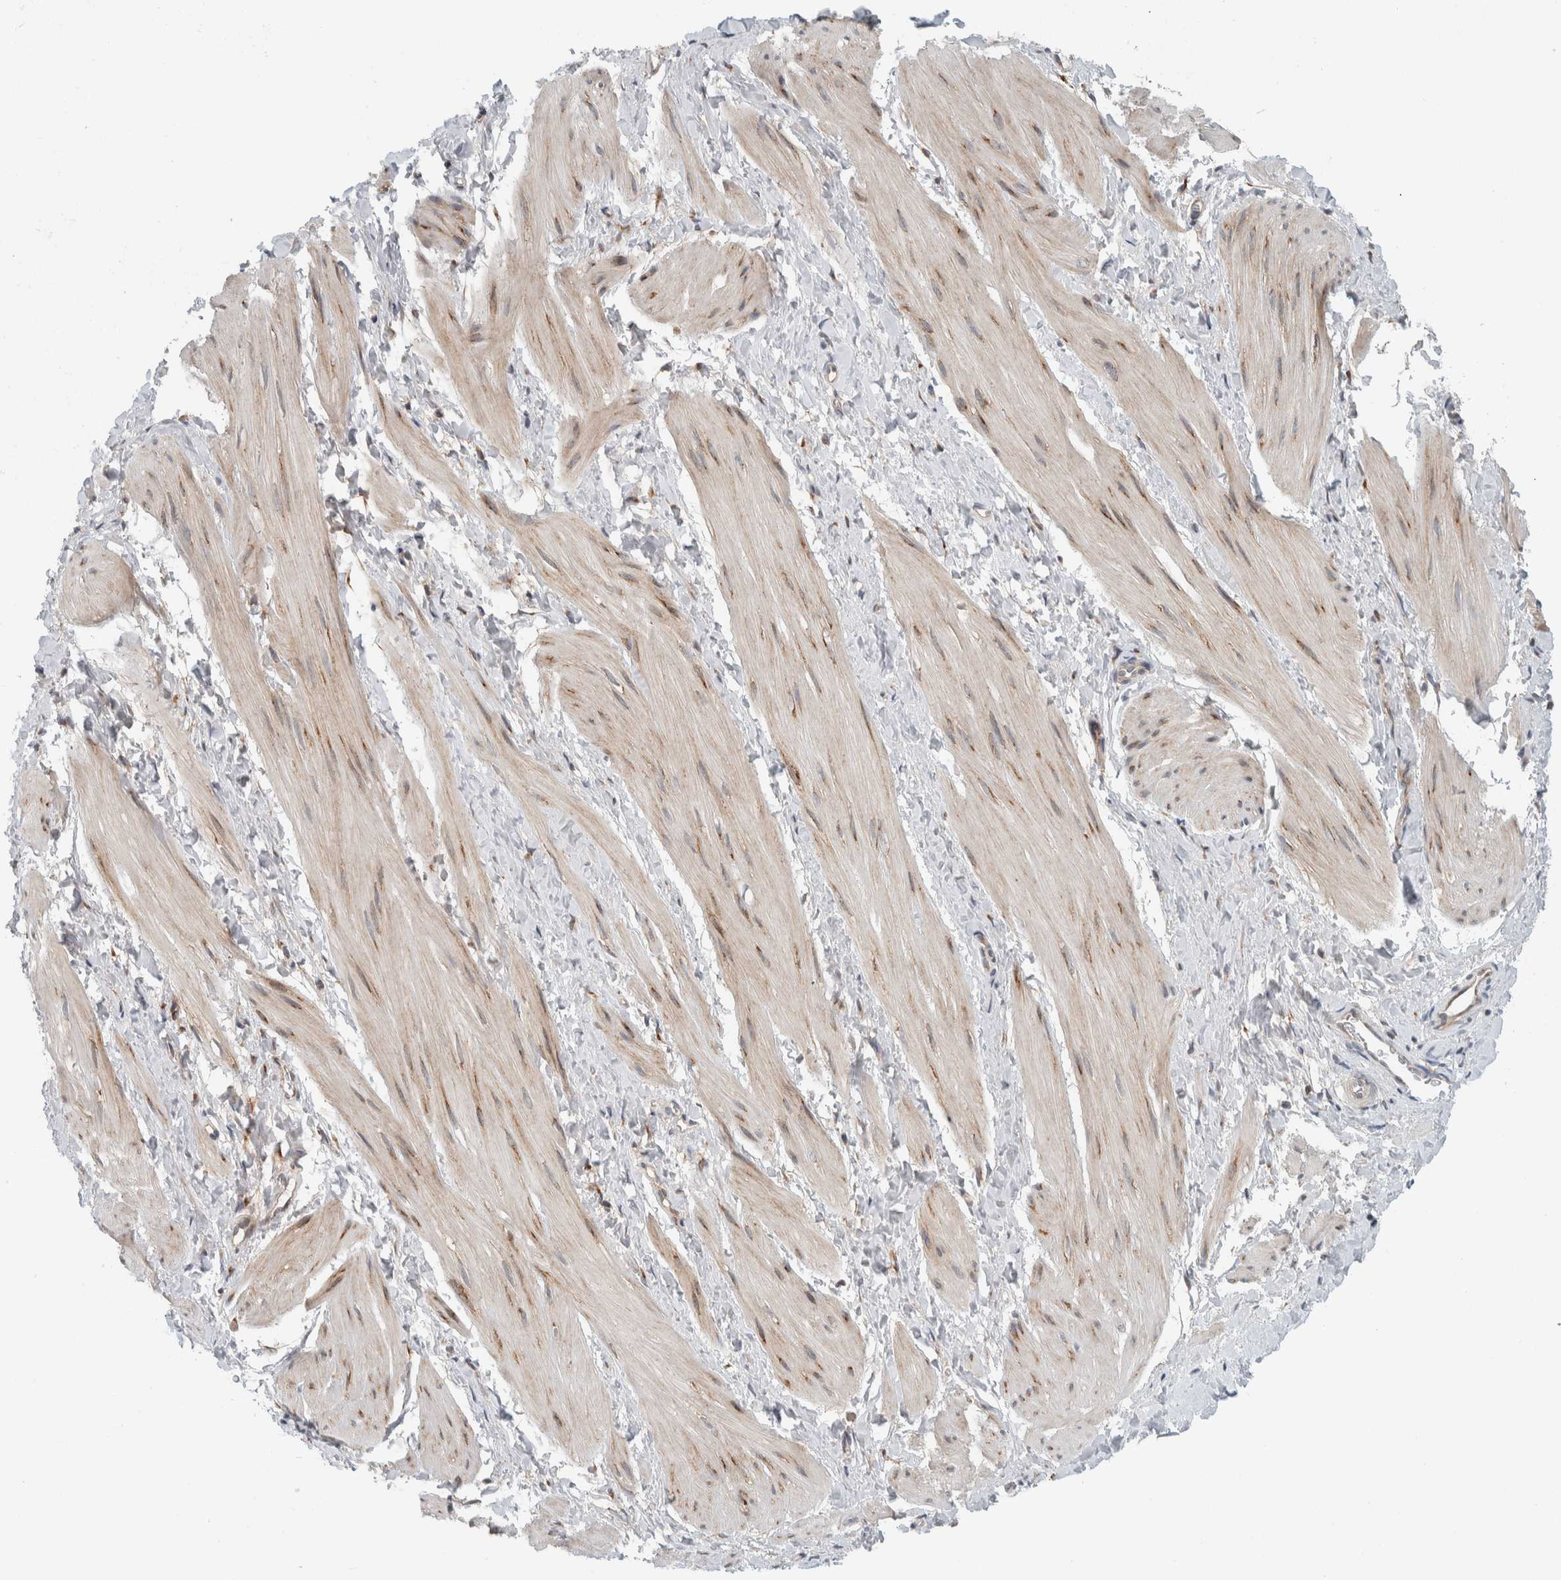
{"staining": {"intensity": "moderate", "quantity": "<25%", "location": "cytoplasmic/membranous"}, "tissue": "smooth muscle", "cell_type": "Smooth muscle cells", "image_type": "normal", "snomed": [{"axis": "morphology", "description": "Normal tissue, NOS"}, {"axis": "topography", "description": "Smooth muscle"}], "caption": "DAB (3,3'-diaminobenzidine) immunohistochemical staining of unremarkable human smooth muscle reveals moderate cytoplasmic/membranous protein positivity in approximately <25% of smooth muscle cells.", "gene": "RERE", "patient": {"sex": "male", "age": 16}}